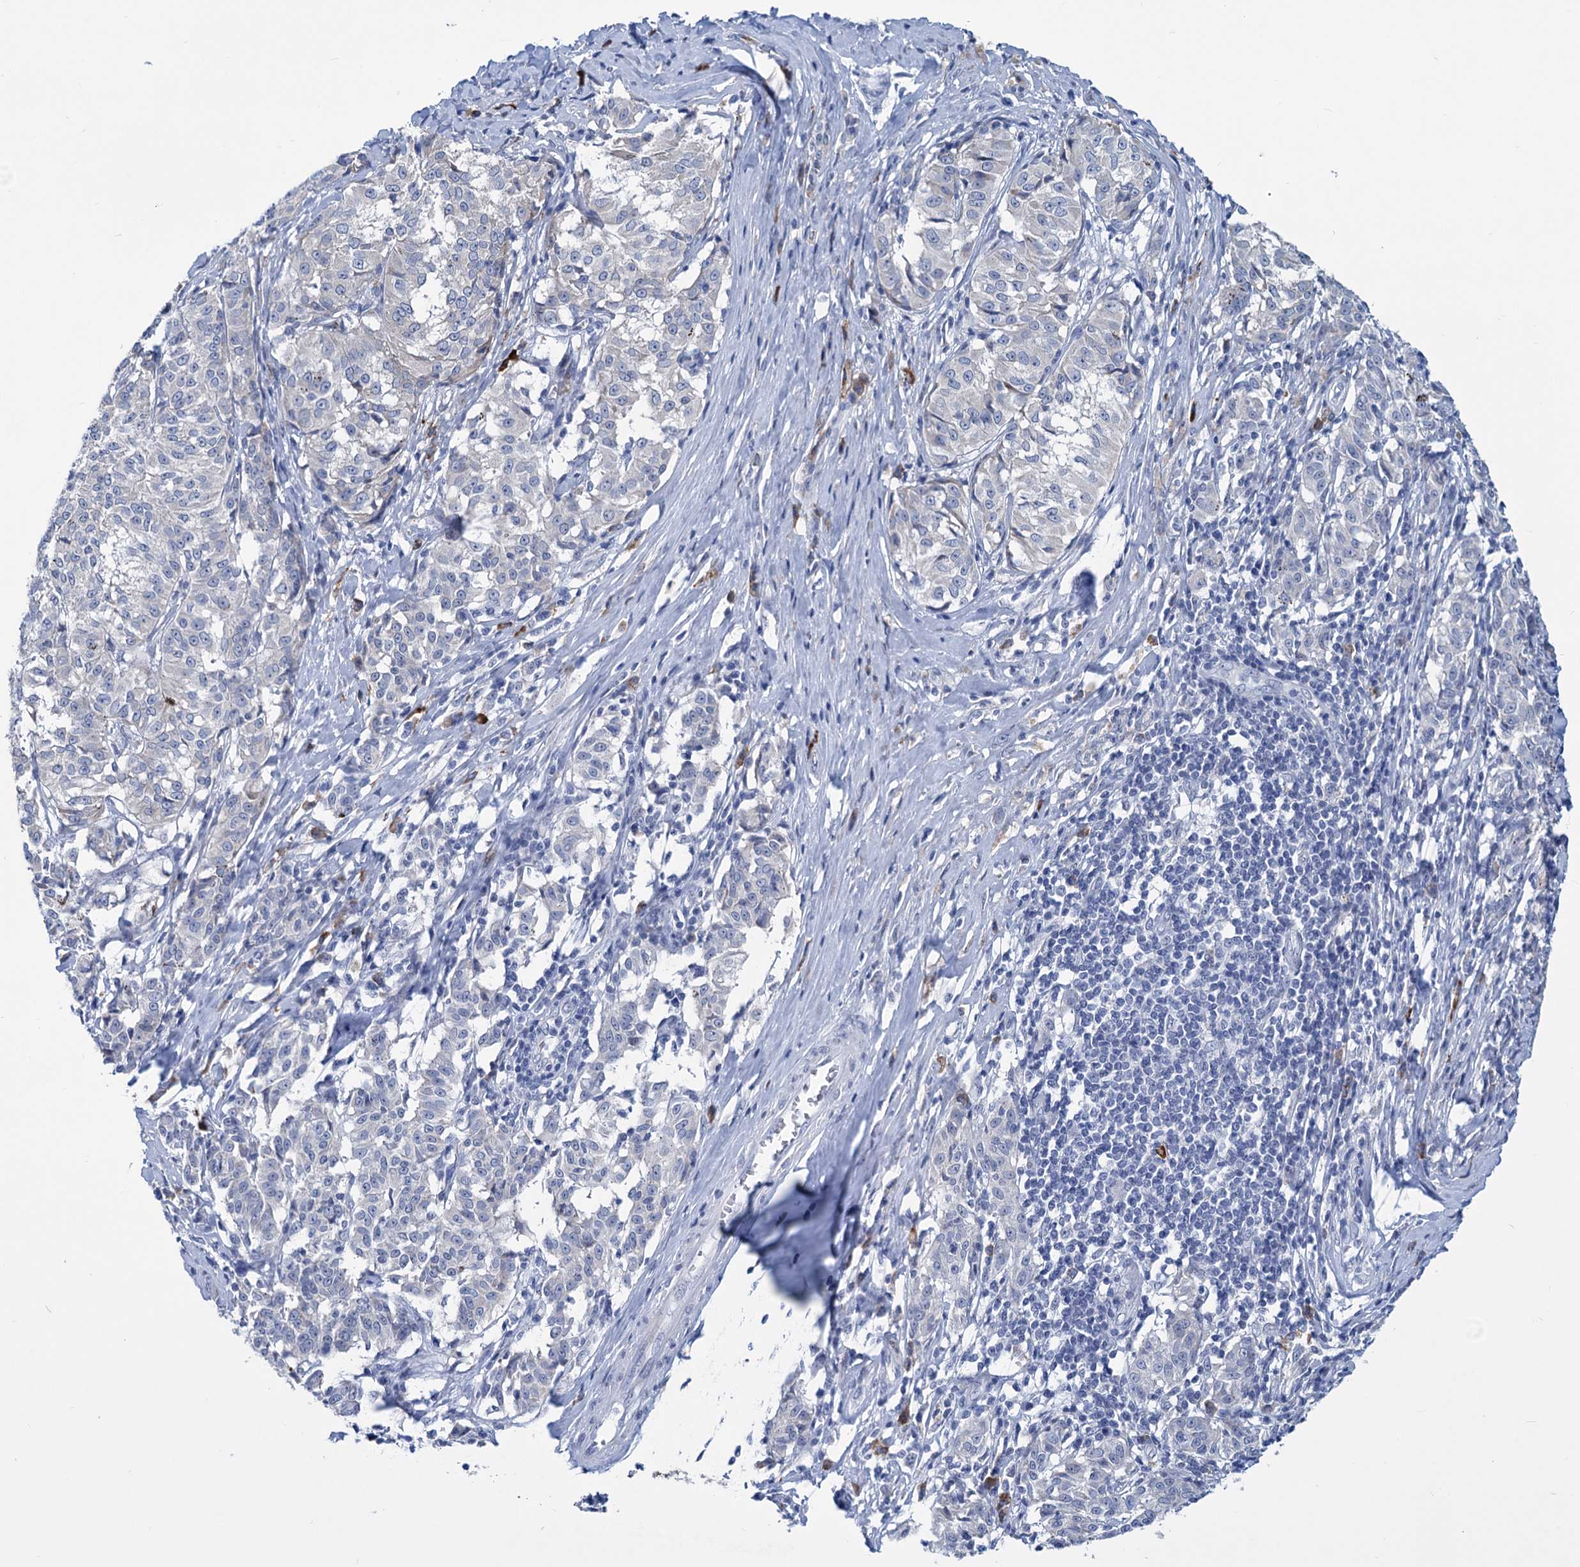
{"staining": {"intensity": "negative", "quantity": "none", "location": "none"}, "tissue": "melanoma", "cell_type": "Tumor cells", "image_type": "cancer", "snomed": [{"axis": "morphology", "description": "Malignant melanoma, NOS"}, {"axis": "topography", "description": "Skin"}], "caption": "A histopathology image of human malignant melanoma is negative for staining in tumor cells.", "gene": "NEU3", "patient": {"sex": "female", "age": 72}}